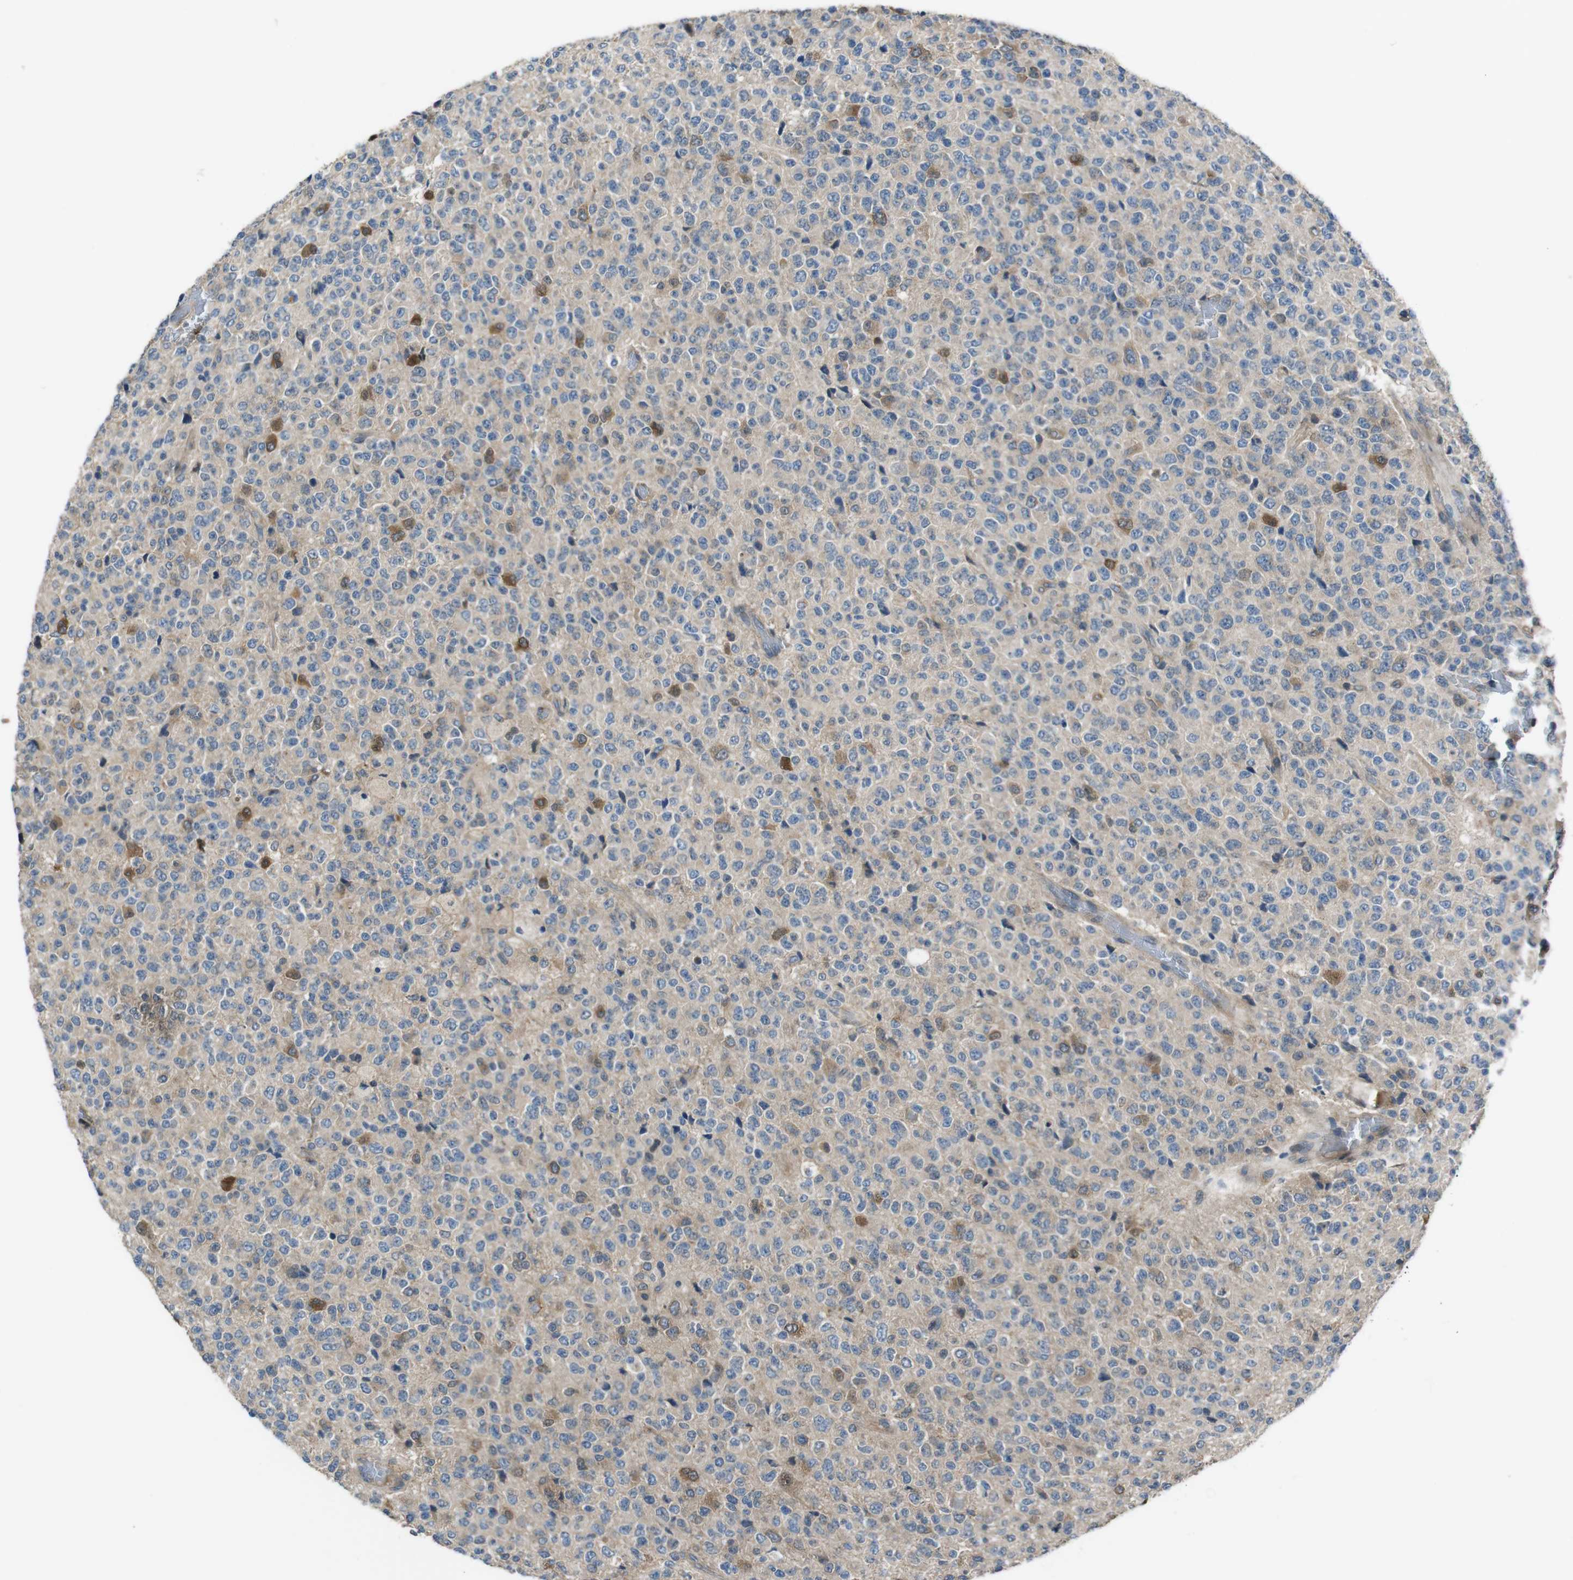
{"staining": {"intensity": "moderate", "quantity": "<25%", "location": "cytoplasmic/membranous"}, "tissue": "glioma", "cell_type": "Tumor cells", "image_type": "cancer", "snomed": [{"axis": "morphology", "description": "Glioma, malignant, High grade"}, {"axis": "topography", "description": "pancreas cauda"}], "caption": "This is an image of IHC staining of malignant glioma (high-grade), which shows moderate positivity in the cytoplasmic/membranous of tumor cells.", "gene": "SLC22A23", "patient": {"sex": "male", "age": 60}}